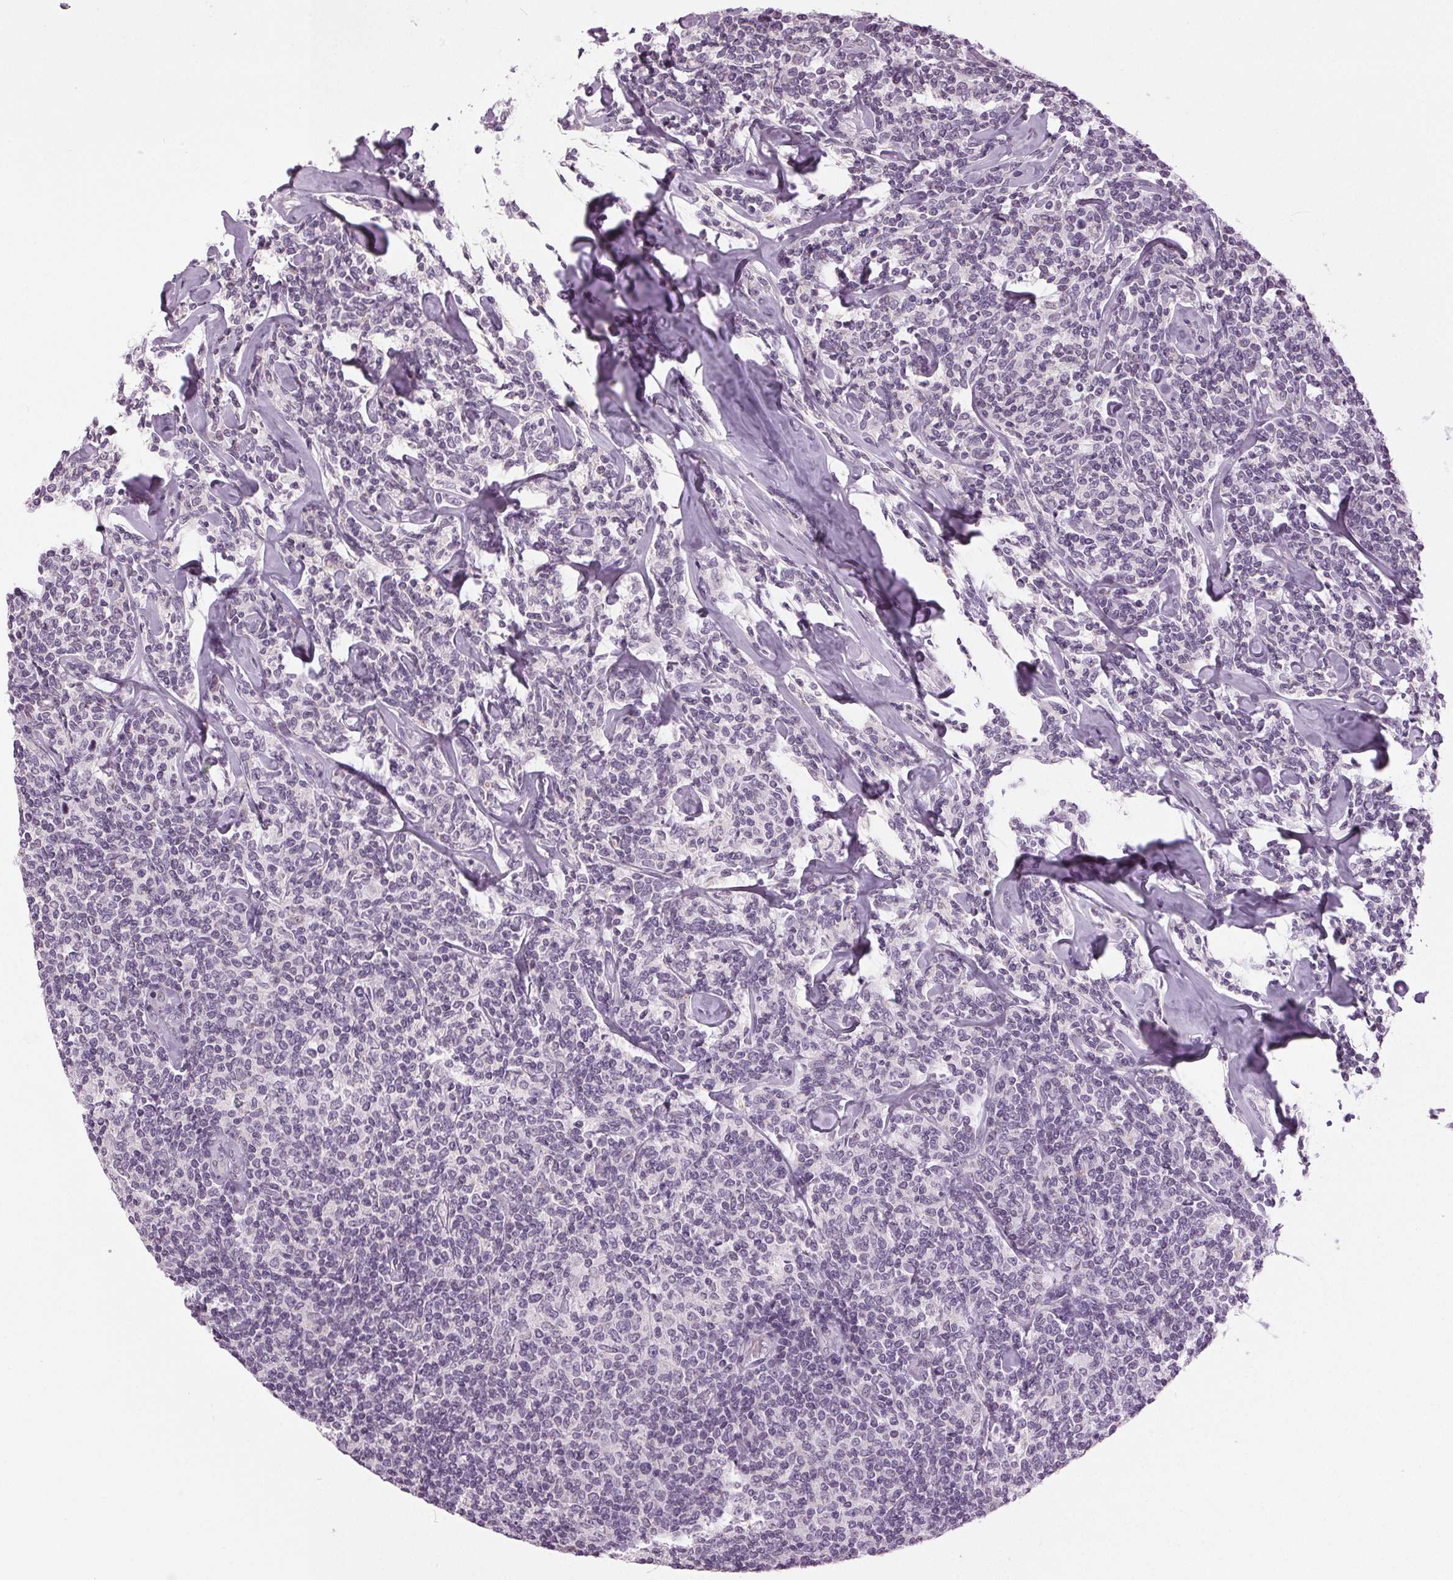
{"staining": {"intensity": "negative", "quantity": "none", "location": "none"}, "tissue": "lymphoma", "cell_type": "Tumor cells", "image_type": "cancer", "snomed": [{"axis": "morphology", "description": "Malignant lymphoma, non-Hodgkin's type, Low grade"}, {"axis": "topography", "description": "Lymph node"}], "caption": "Low-grade malignant lymphoma, non-Hodgkin's type was stained to show a protein in brown. There is no significant expression in tumor cells.", "gene": "DNAH12", "patient": {"sex": "female", "age": 56}}